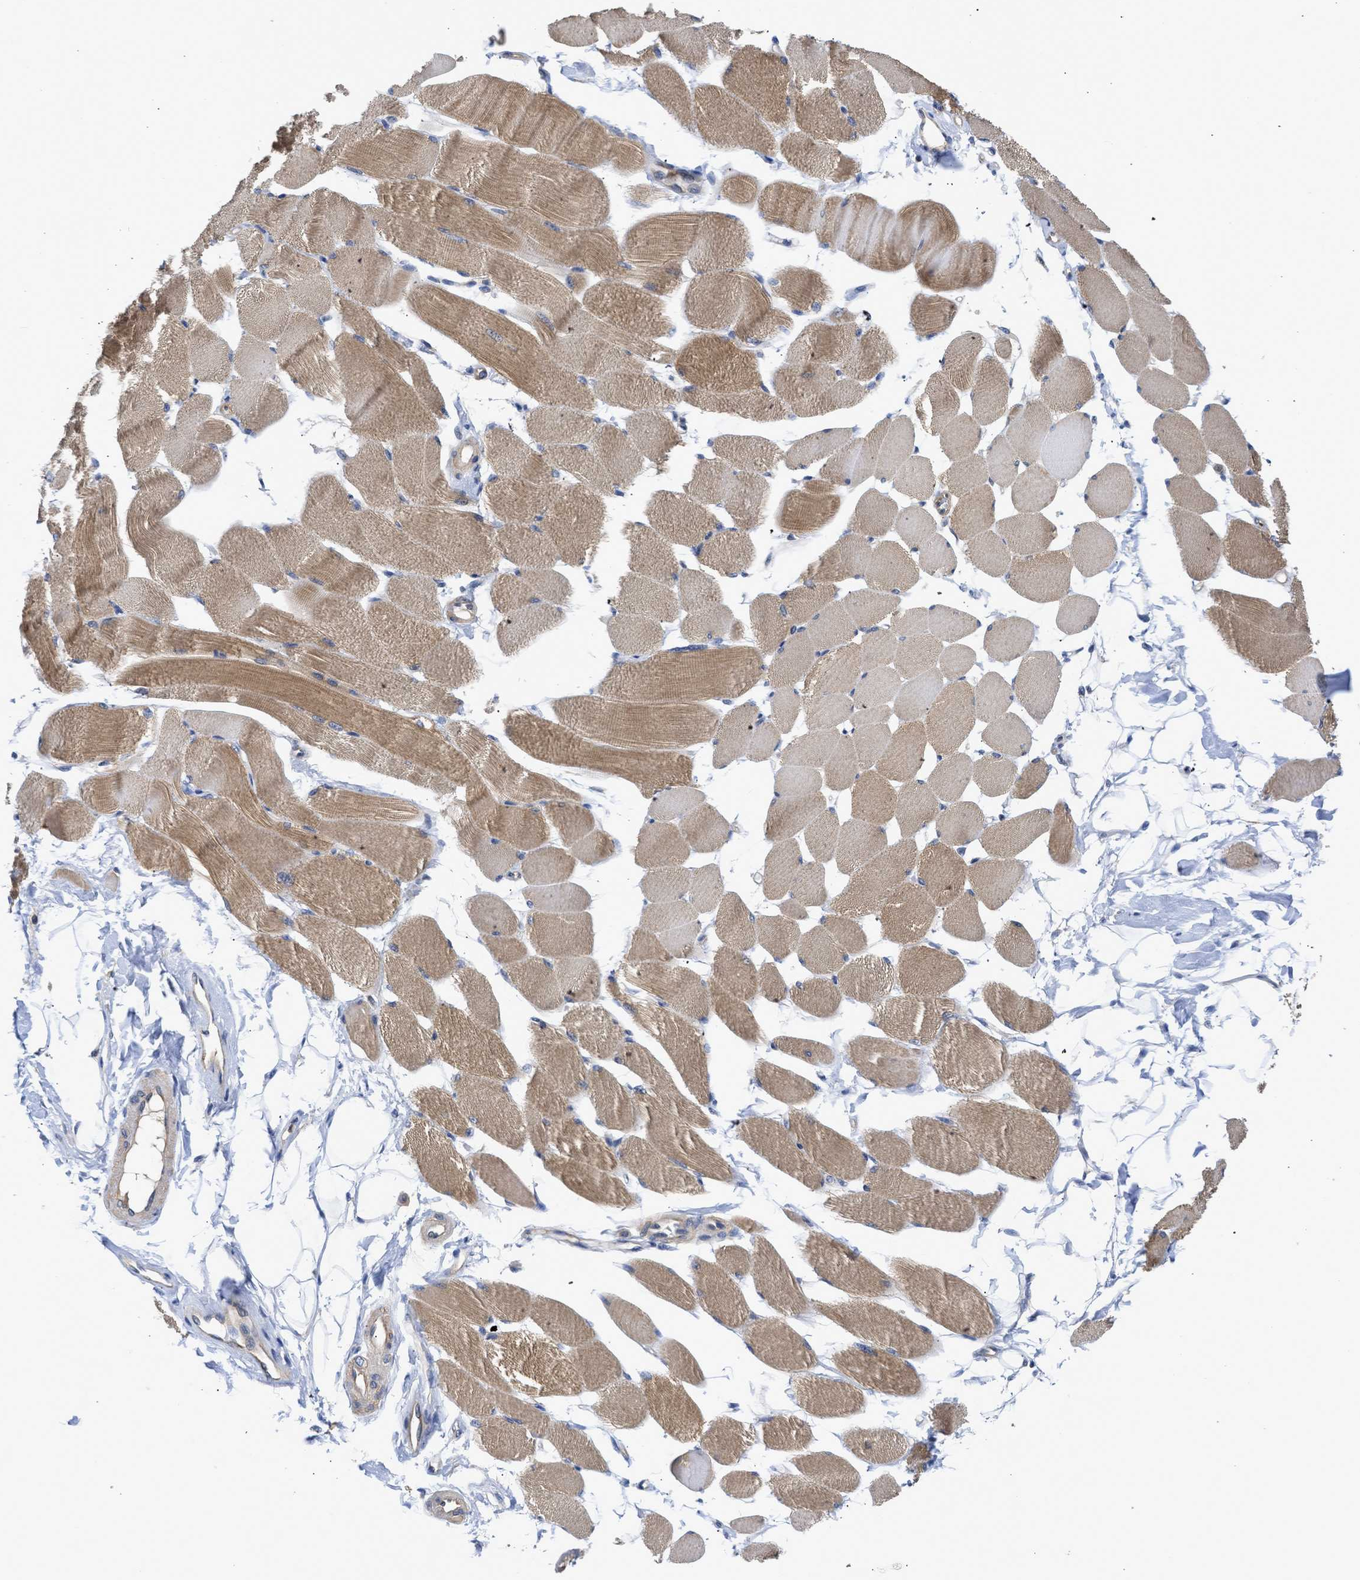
{"staining": {"intensity": "moderate", "quantity": ">75%", "location": "cytoplasmic/membranous"}, "tissue": "skeletal muscle", "cell_type": "Myocytes", "image_type": "normal", "snomed": [{"axis": "morphology", "description": "Normal tissue, NOS"}, {"axis": "topography", "description": "Skeletal muscle"}, {"axis": "topography", "description": "Peripheral nerve tissue"}], "caption": "Immunohistochemical staining of benign skeletal muscle shows >75% levels of moderate cytoplasmic/membranous protein staining in approximately >75% of myocytes.", "gene": "MAP2K3", "patient": {"sex": "female", "age": 84}}